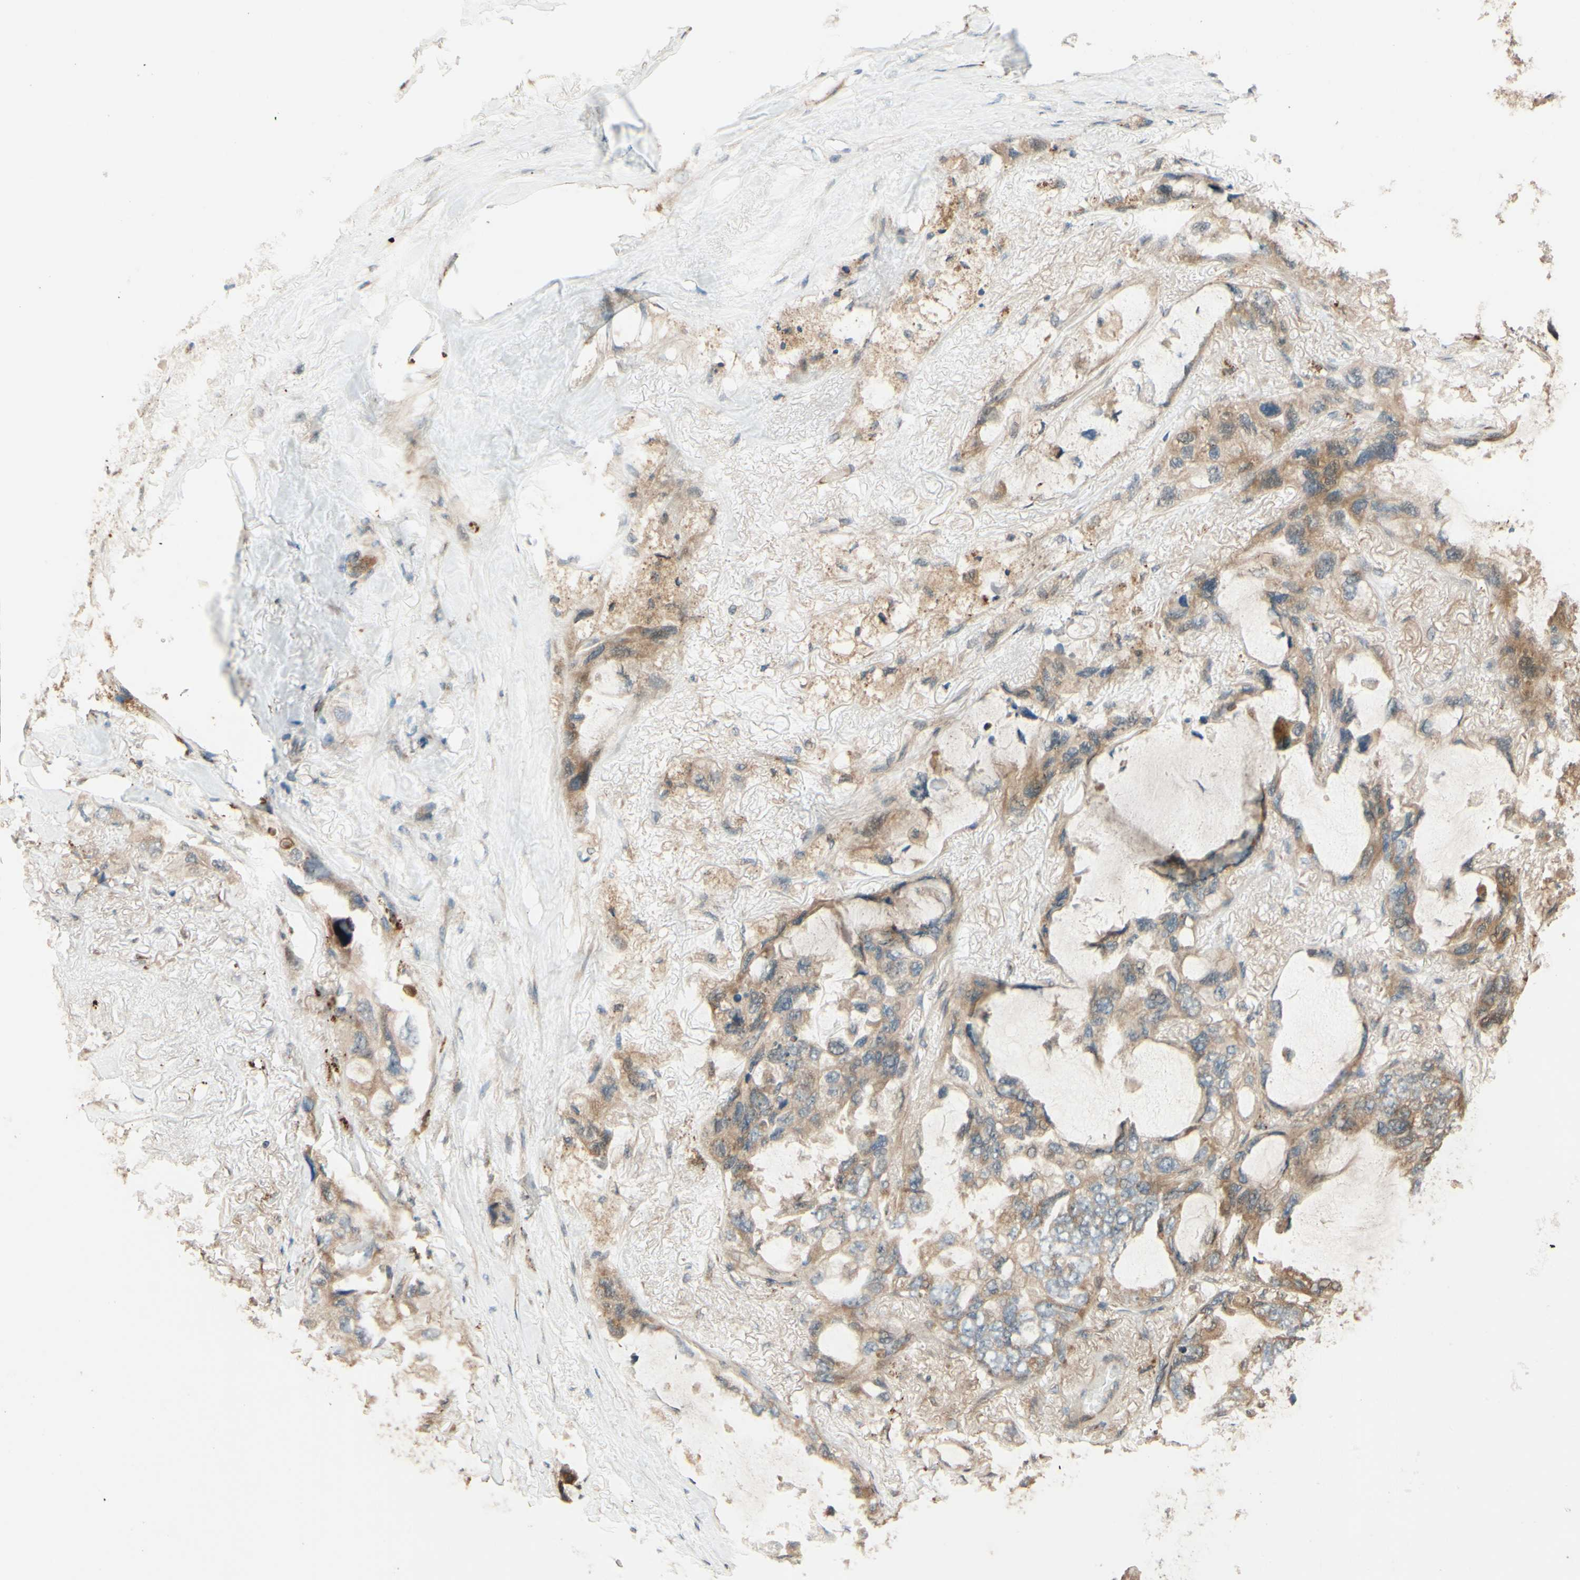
{"staining": {"intensity": "weak", "quantity": ">75%", "location": "cytoplasmic/membranous"}, "tissue": "lung cancer", "cell_type": "Tumor cells", "image_type": "cancer", "snomed": [{"axis": "morphology", "description": "Squamous cell carcinoma, NOS"}, {"axis": "topography", "description": "Lung"}], "caption": "An image of lung cancer stained for a protein displays weak cytoplasmic/membranous brown staining in tumor cells.", "gene": "RNF19A", "patient": {"sex": "female", "age": 73}}